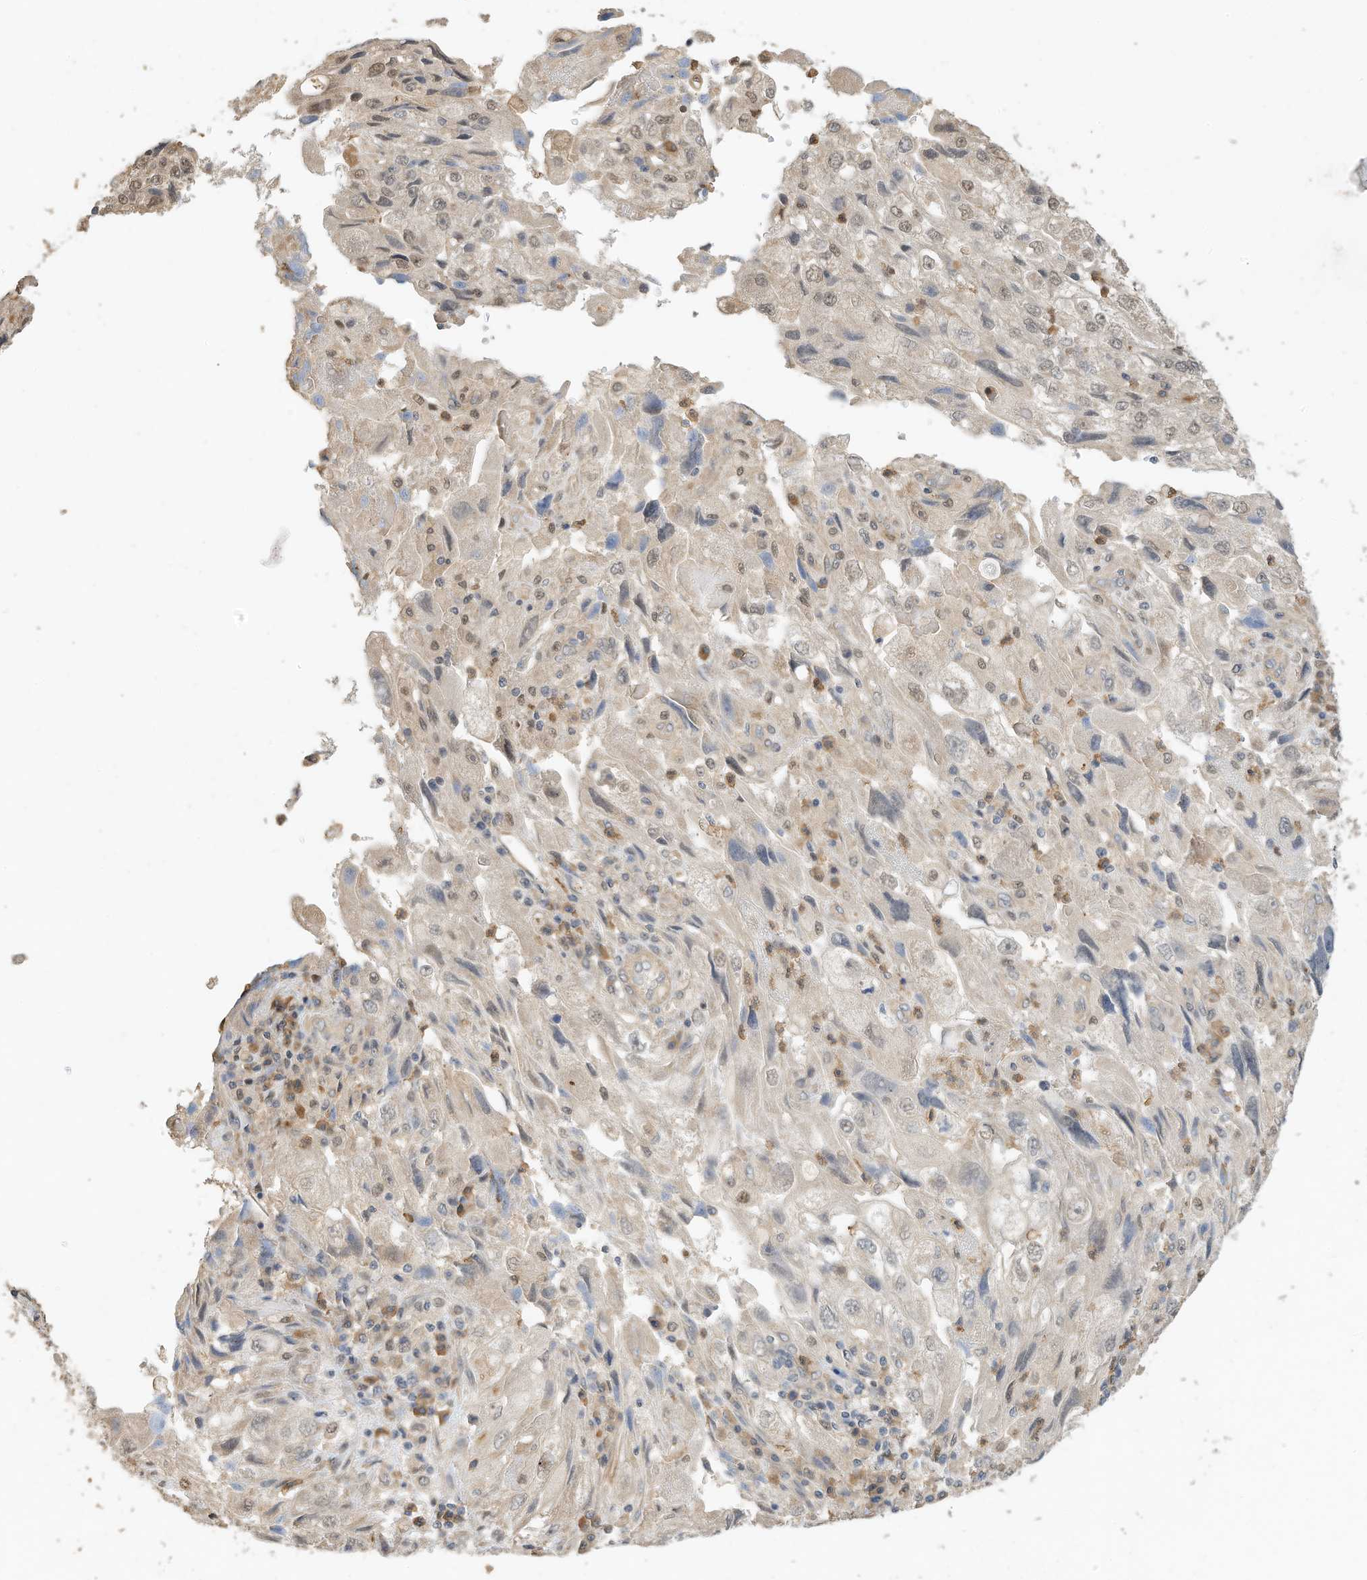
{"staining": {"intensity": "weak", "quantity": "<25%", "location": "cytoplasmic/membranous,nuclear"}, "tissue": "endometrial cancer", "cell_type": "Tumor cells", "image_type": "cancer", "snomed": [{"axis": "morphology", "description": "Adenocarcinoma, NOS"}, {"axis": "topography", "description": "Endometrium"}], "caption": "High magnification brightfield microscopy of endometrial cancer (adenocarcinoma) stained with DAB (3,3'-diaminobenzidine) (brown) and counterstained with hematoxylin (blue): tumor cells show no significant expression.", "gene": "OFD1", "patient": {"sex": "female", "age": 49}}